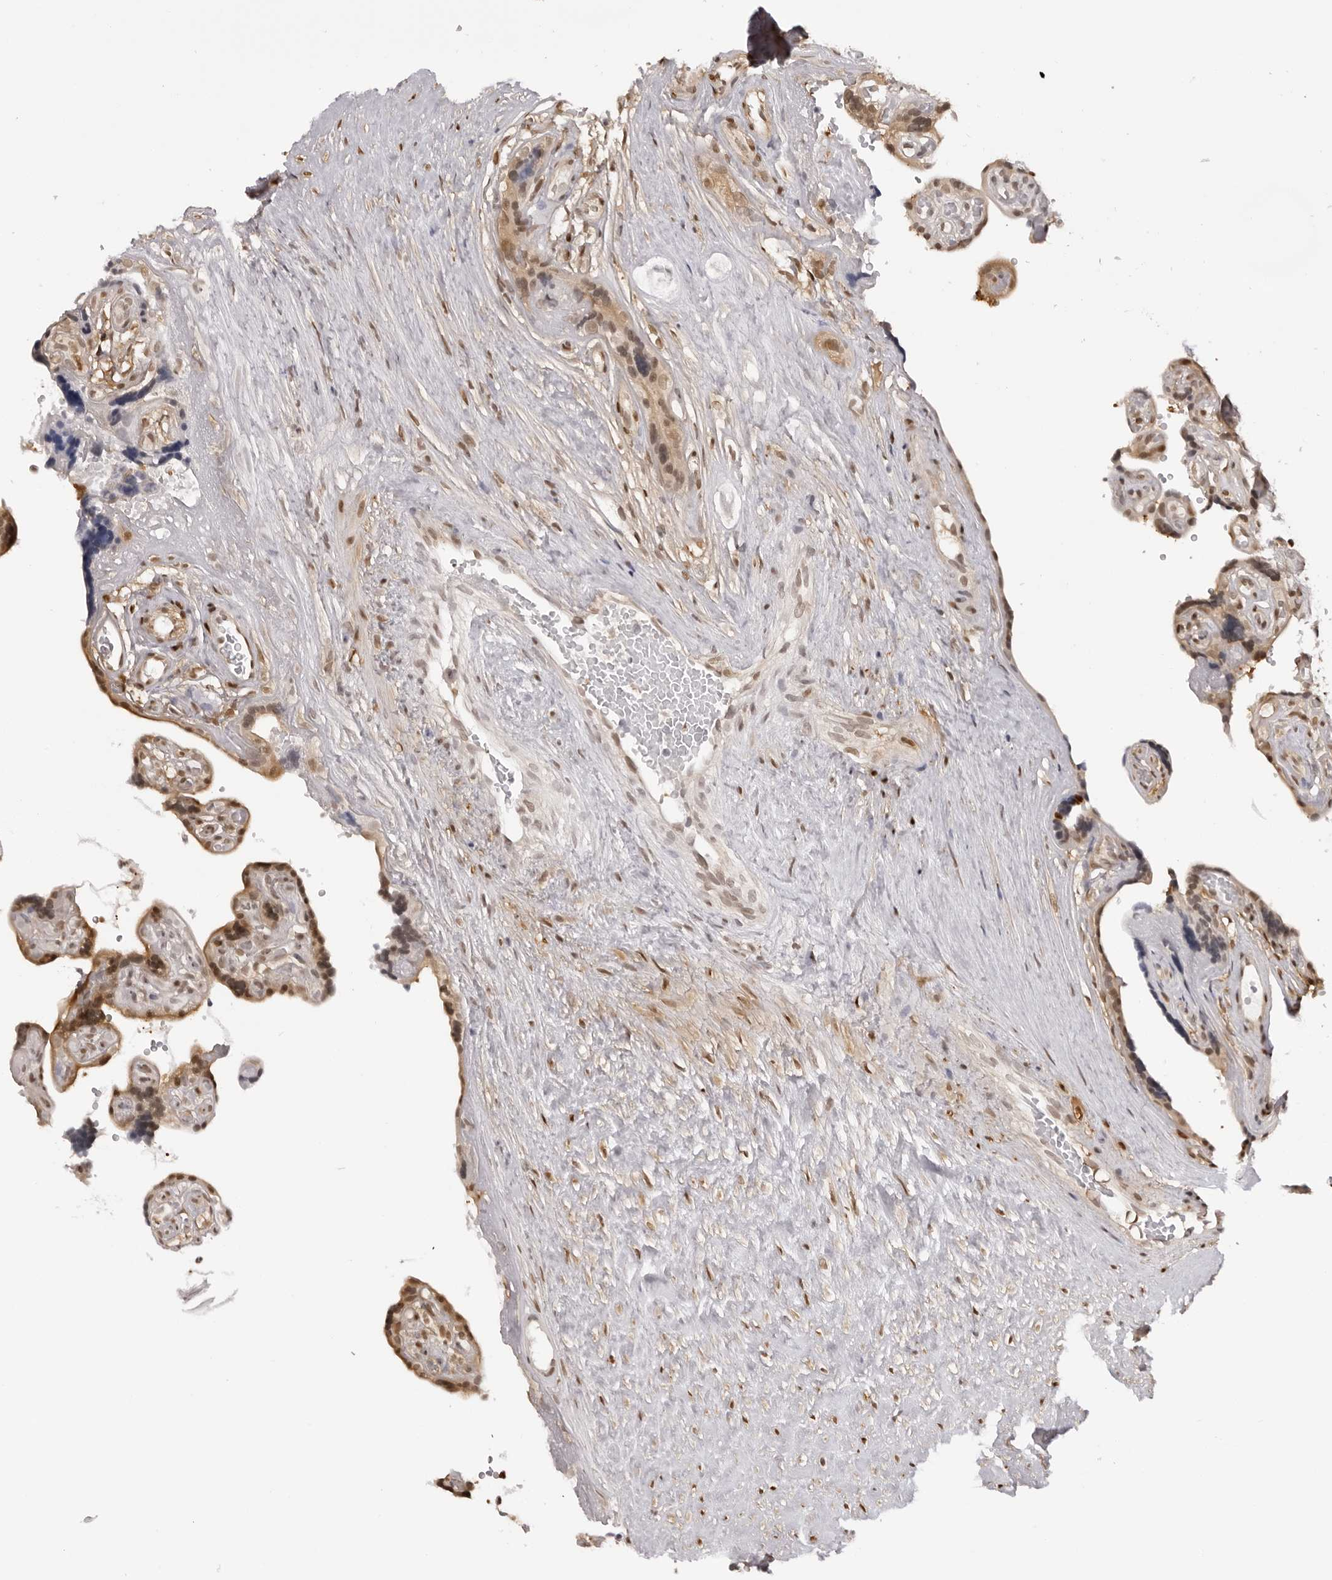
{"staining": {"intensity": "moderate", "quantity": ">75%", "location": "cytoplasmic/membranous,nuclear"}, "tissue": "placenta", "cell_type": "Decidual cells", "image_type": "normal", "snomed": [{"axis": "morphology", "description": "Normal tissue, NOS"}, {"axis": "topography", "description": "Placenta"}], "caption": "Immunohistochemistry image of normal placenta stained for a protein (brown), which displays medium levels of moderate cytoplasmic/membranous,nuclear positivity in about >75% of decidual cells.", "gene": "HSPA4", "patient": {"sex": "female", "age": 30}}